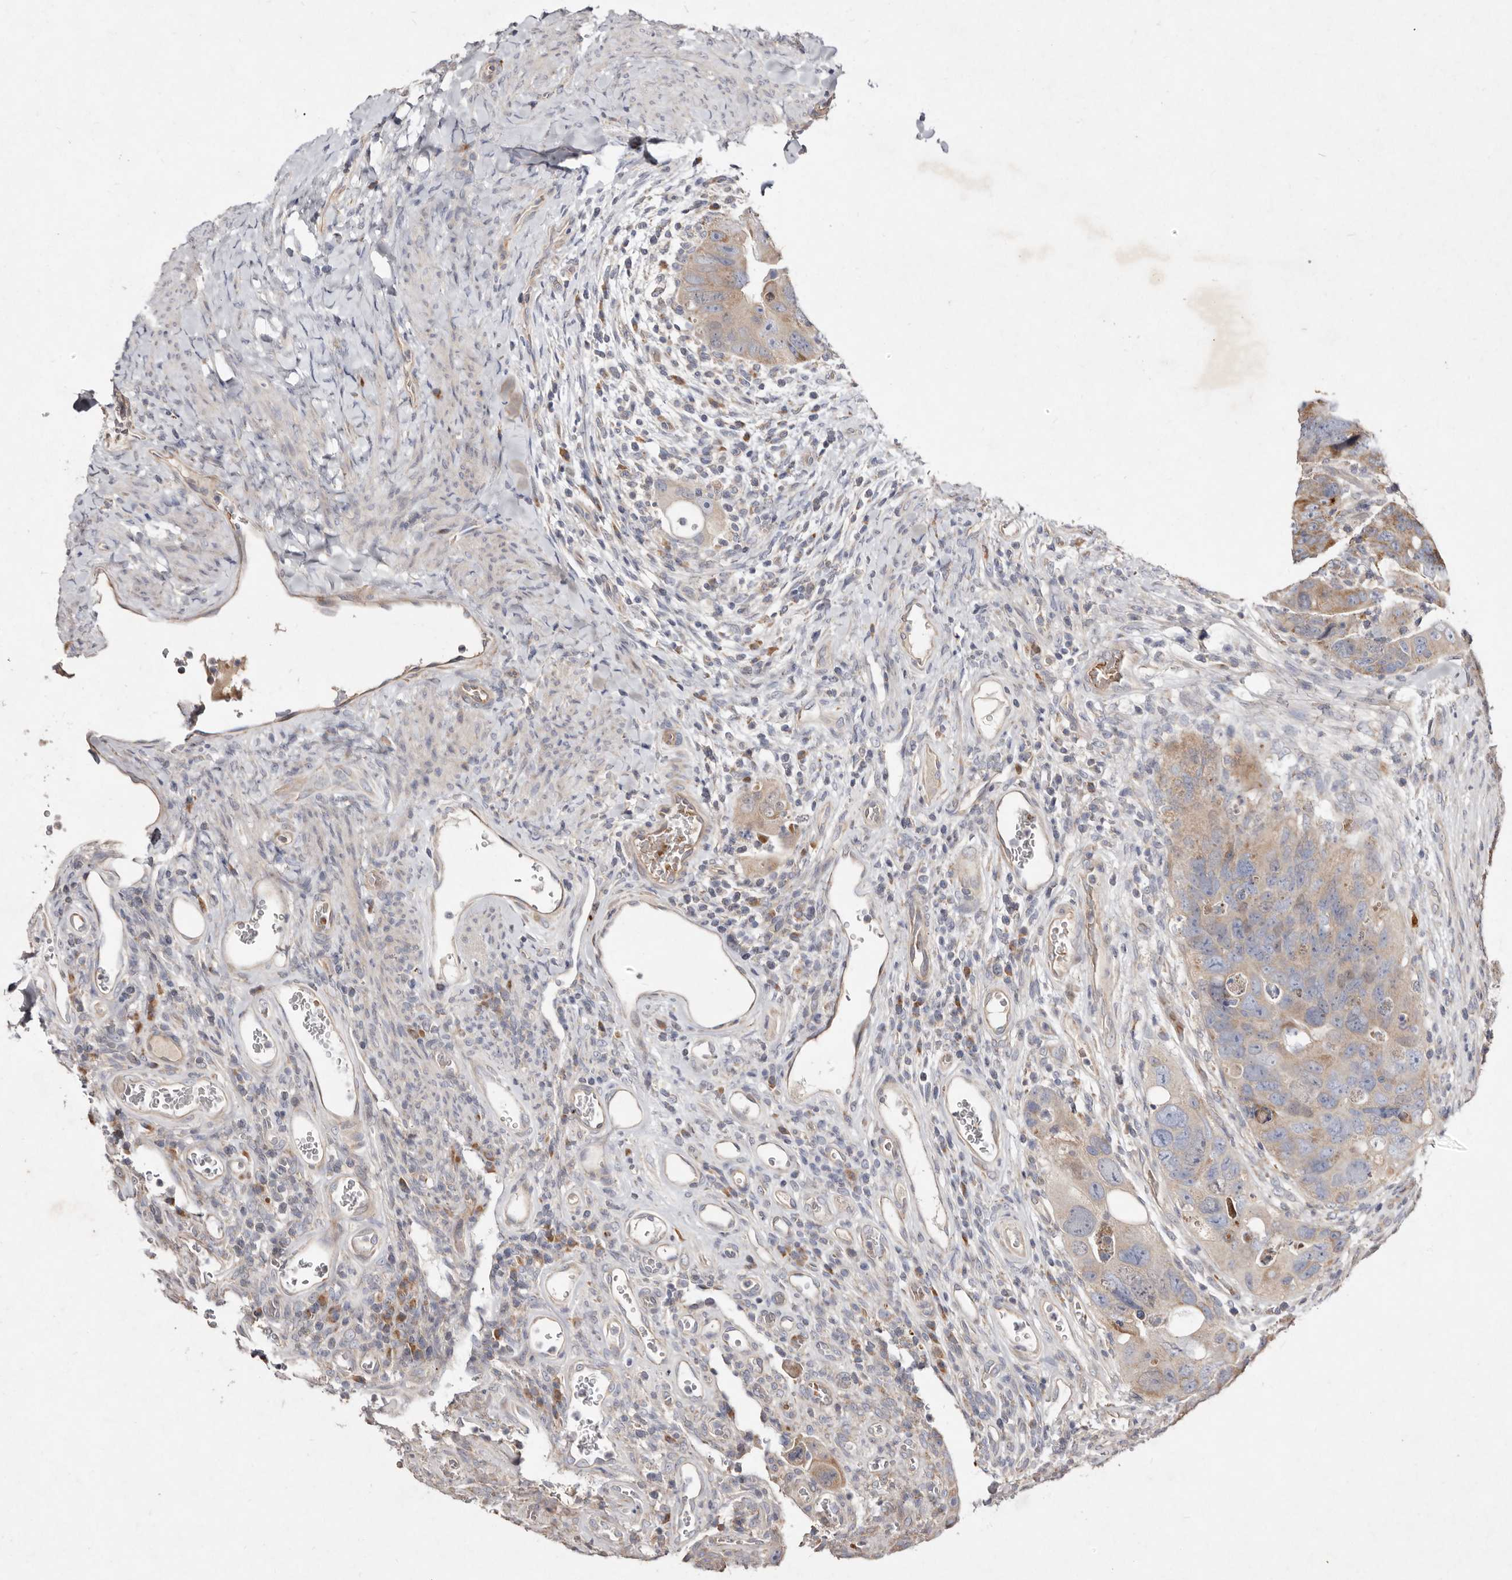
{"staining": {"intensity": "weak", "quantity": "25%-75%", "location": "cytoplasmic/membranous"}, "tissue": "colorectal cancer", "cell_type": "Tumor cells", "image_type": "cancer", "snomed": [{"axis": "morphology", "description": "Adenocarcinoma, NOS"}, {"axis": "topography", "description": "Rectum"}], "caption": "A brown stain shows weak cytoplasmic/membranous positivity of a protein in human colorectal adenocarcinoma tumor cells.", "gene": "SLC25A20", "patient": {"sex": "male", "age": 59}}